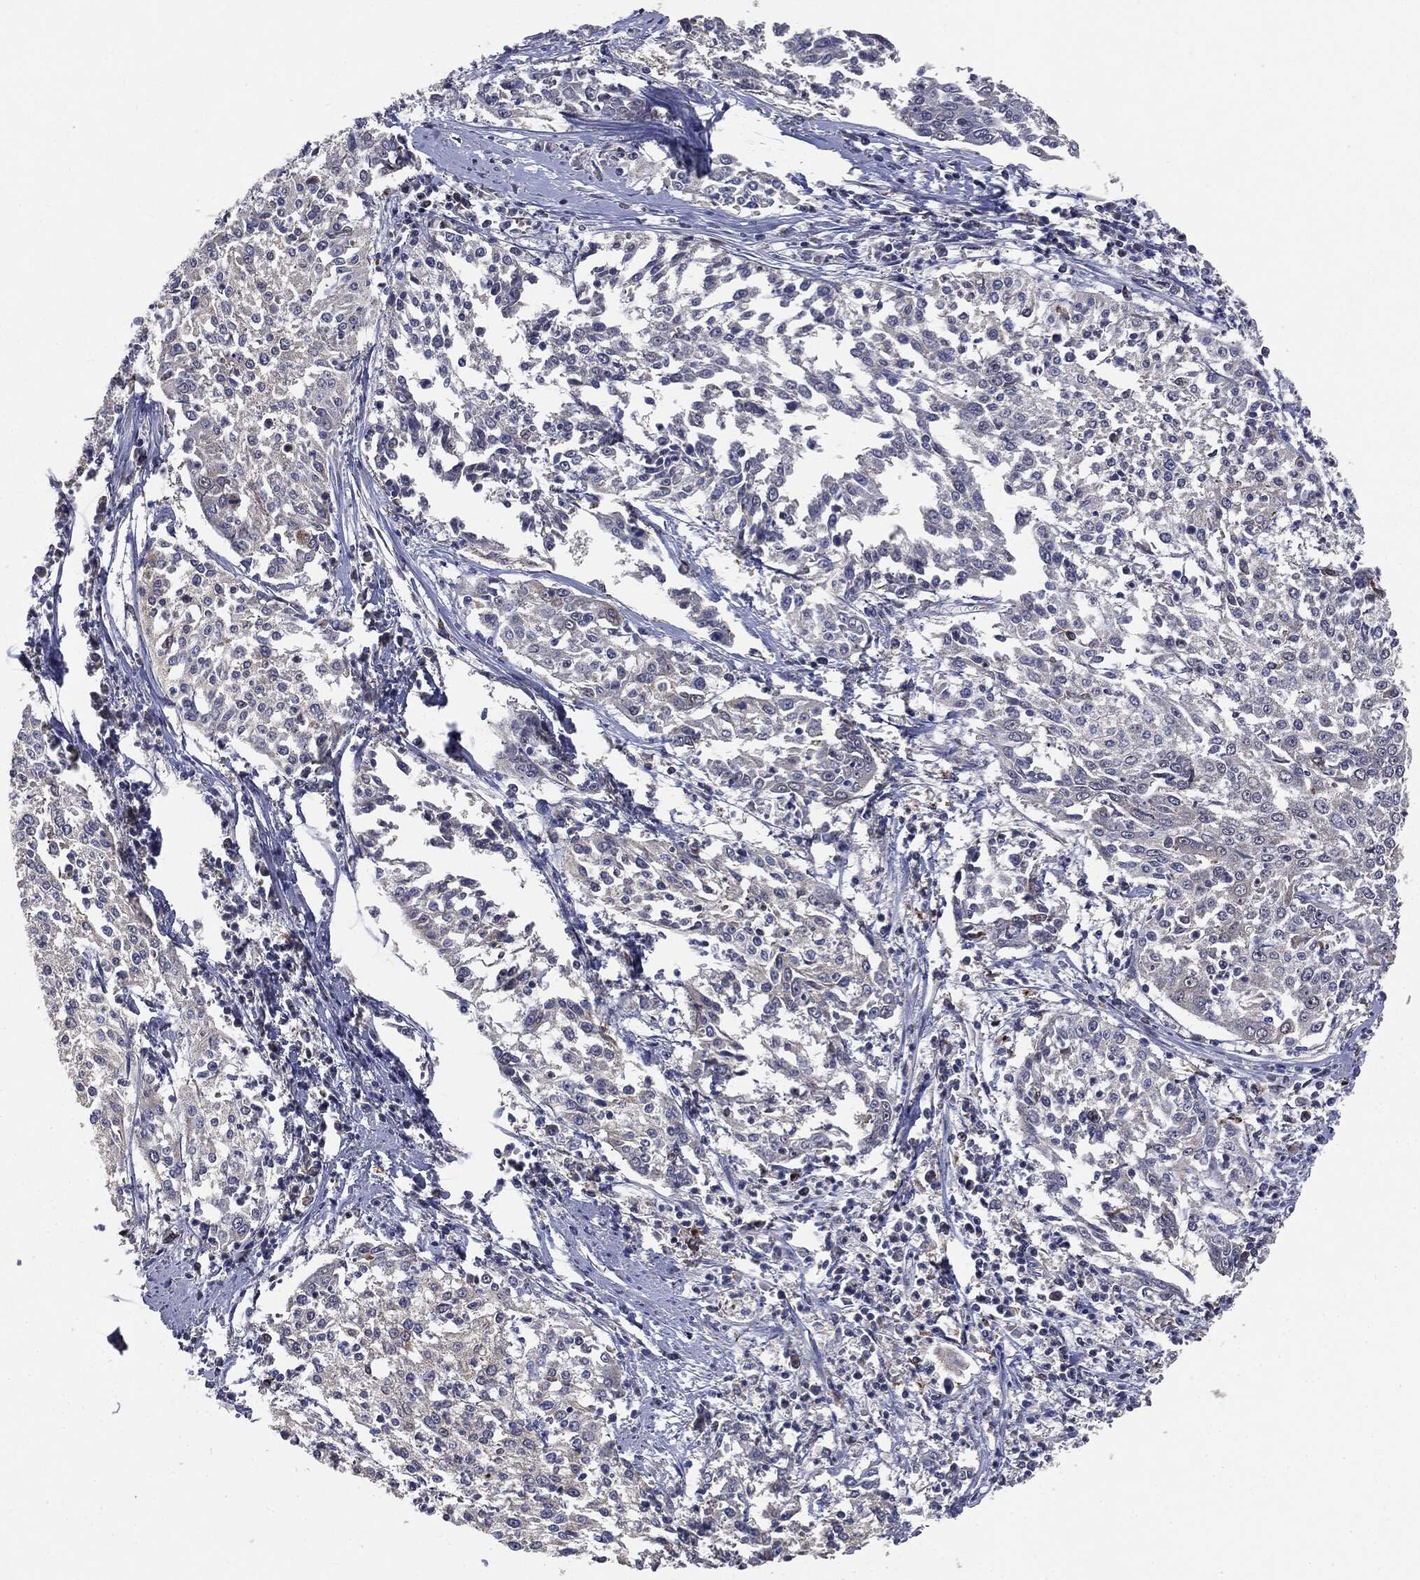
{"staining": {"intensity": "negative", "quantity": "none", "location": "none"}, "tissue": "cervical cancer", "cell_type": "Tumor cells", "image_type": "cancer", "snomed": [{"axis": "morphology", "description": "Squamous cell carcinoma, NOS"}, {"axis": "topography", "description": "Cervix"}], "caption": "There is no significant expression in tumor cells of cervical squamous cell carcinoma.", "gene": "TRMT1L", "patient": {"sex": "female", "age": 41}}